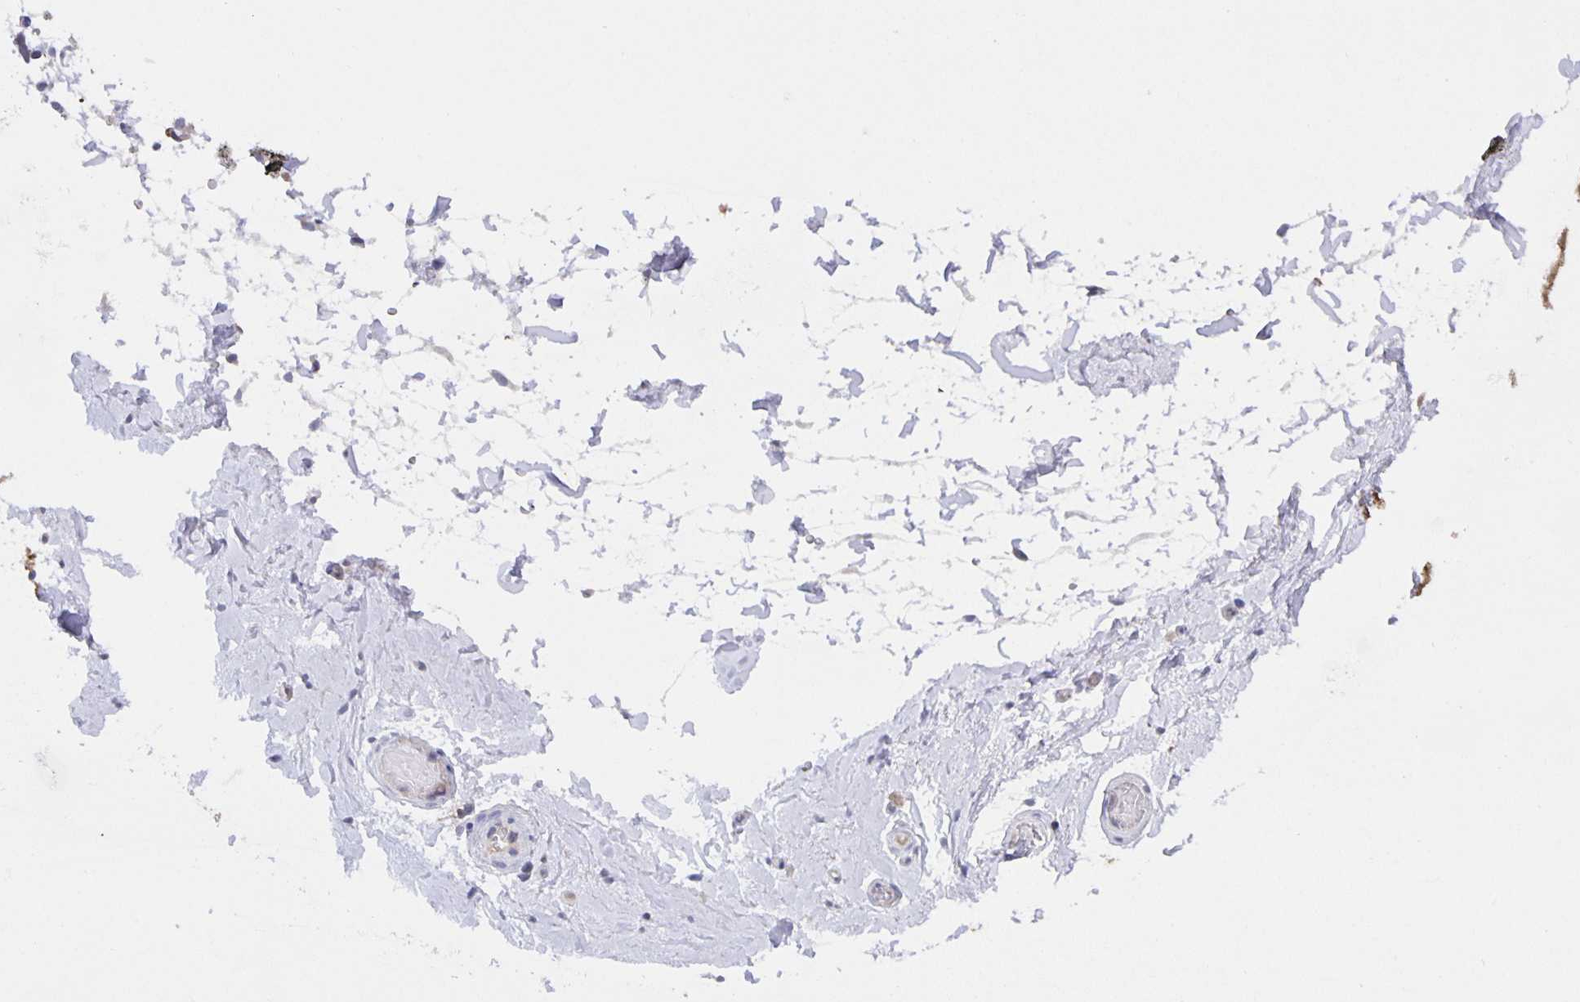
{"staining": {"intensity": "negative", "quantity": "none", "location": "none"}, "tissue": "adipose tissue", "cell_type": "Adipocytes", "image_type": "normal", "snomed": [{"axis": "morphology", "description": "Normal tissue, NOS"}, {"axis": "topography", "description": "Epididymis, spermatic cord, NOS"}, {"axis": "topography", "description": "Epididymis"}, {"axis": "topography", "description": "Peripheral nerve tissue"}], "caption": "This is a micrograph of immunohistochemistry staining of benign adipose tissue, which shows no expression in adipocytes.", "gene": "MARCHF6", "patient": {"sex": "male", "age": 29}}